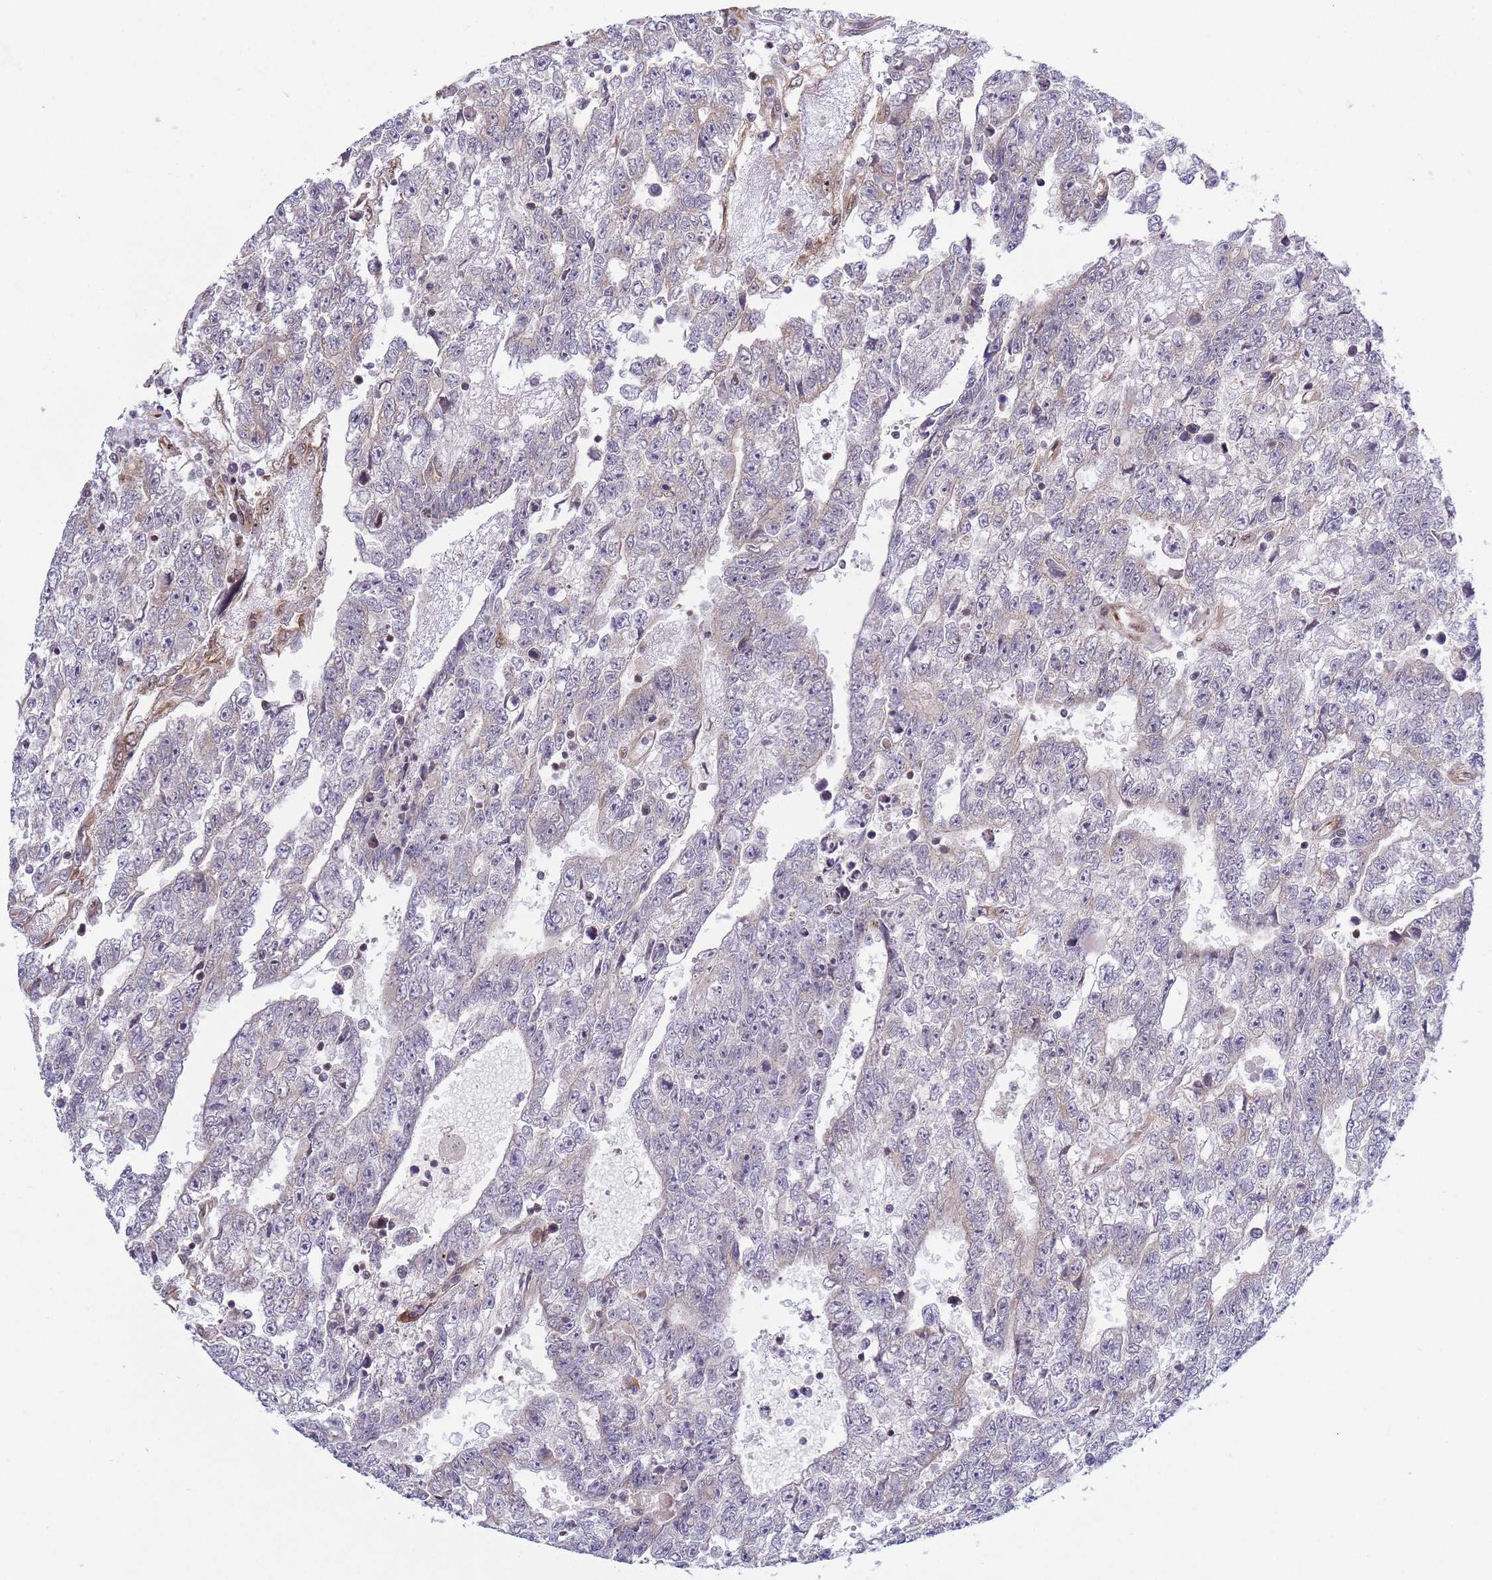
{"staining": {"intensity": "negative", "quantity": "none", "location": "none"}, "tissue": "testis cancer", "cell_type": "Tumor cells", "image_type": "cancer", "snomed": [{"axis": "morphology", "description": "Carcinoma, Embryonal, NOS"}, {"axis": "topography", "description": "Testis"}], "caption": "High power microscopy photomicrograph of an IHC image of testis cancer (embryonal carcinoma), revealing no significant expression in tumor cells. Brightfield microscopy of IHC stained with DAB (brown) and hematoxylin (blue), captured at high magnification.", "gene": "TBX10", "patient": {"sex": "male", "age": 25}}